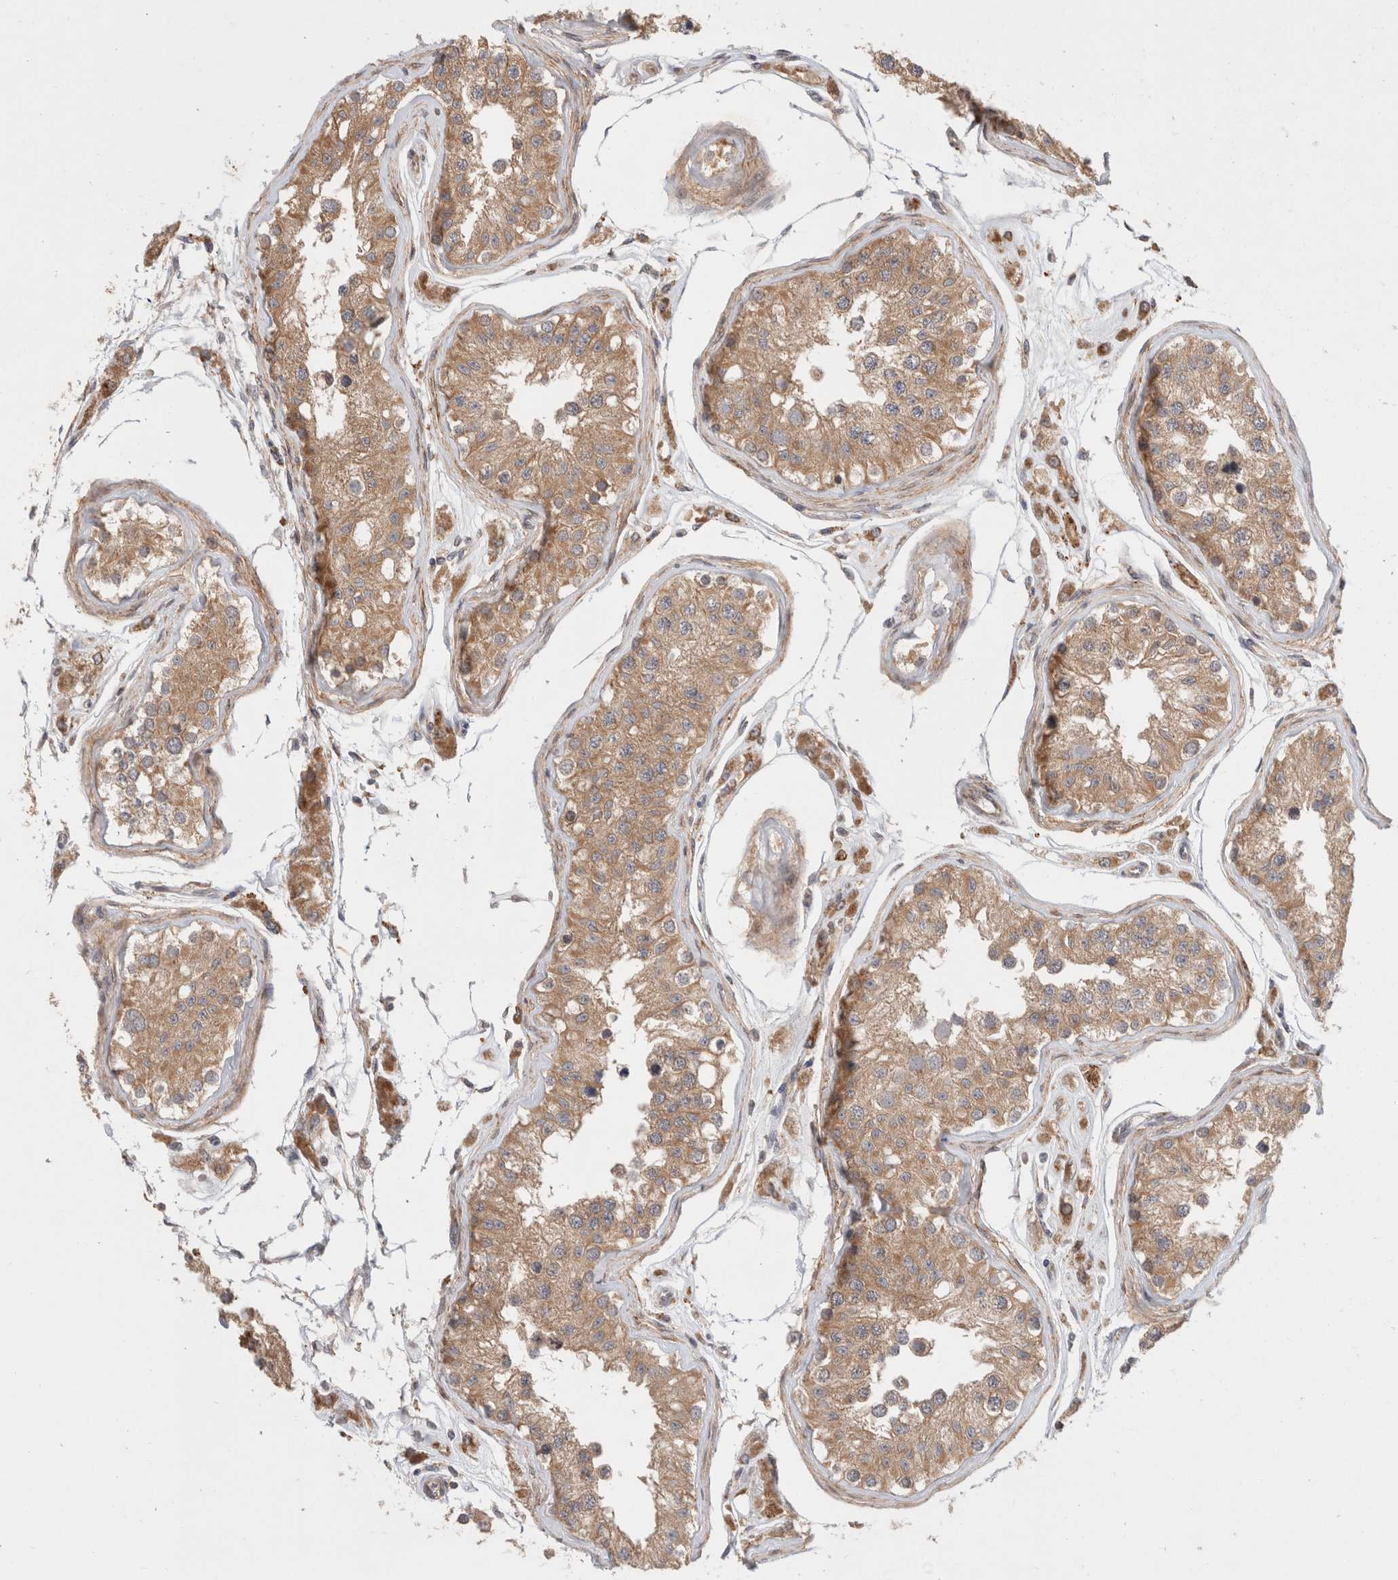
{"staining": {"intensity": "moderate", "quantity": ">75%", "location": "cytoplasmic/membranous"}, "tissue": "testis", "cell_type": "Cells in seminiferous ducts", "image_type": "normal", "snomed": [{"axis": "morphology", "description": "Normal tissue, NOS"}, {"axis": "morphology", "description": "Adenocarcinoma, metastatic, NOS"}, {"axis": "topography", "description": "Testis"}], "caption": "Testis was stained to show a protein in brown. There is medium levels of moderate cytoplasmic/membranous expression in about >75% of cells in seminiferous ducts.", "gene": "HROB", "patient": {"sex": "male", "age": 26}}